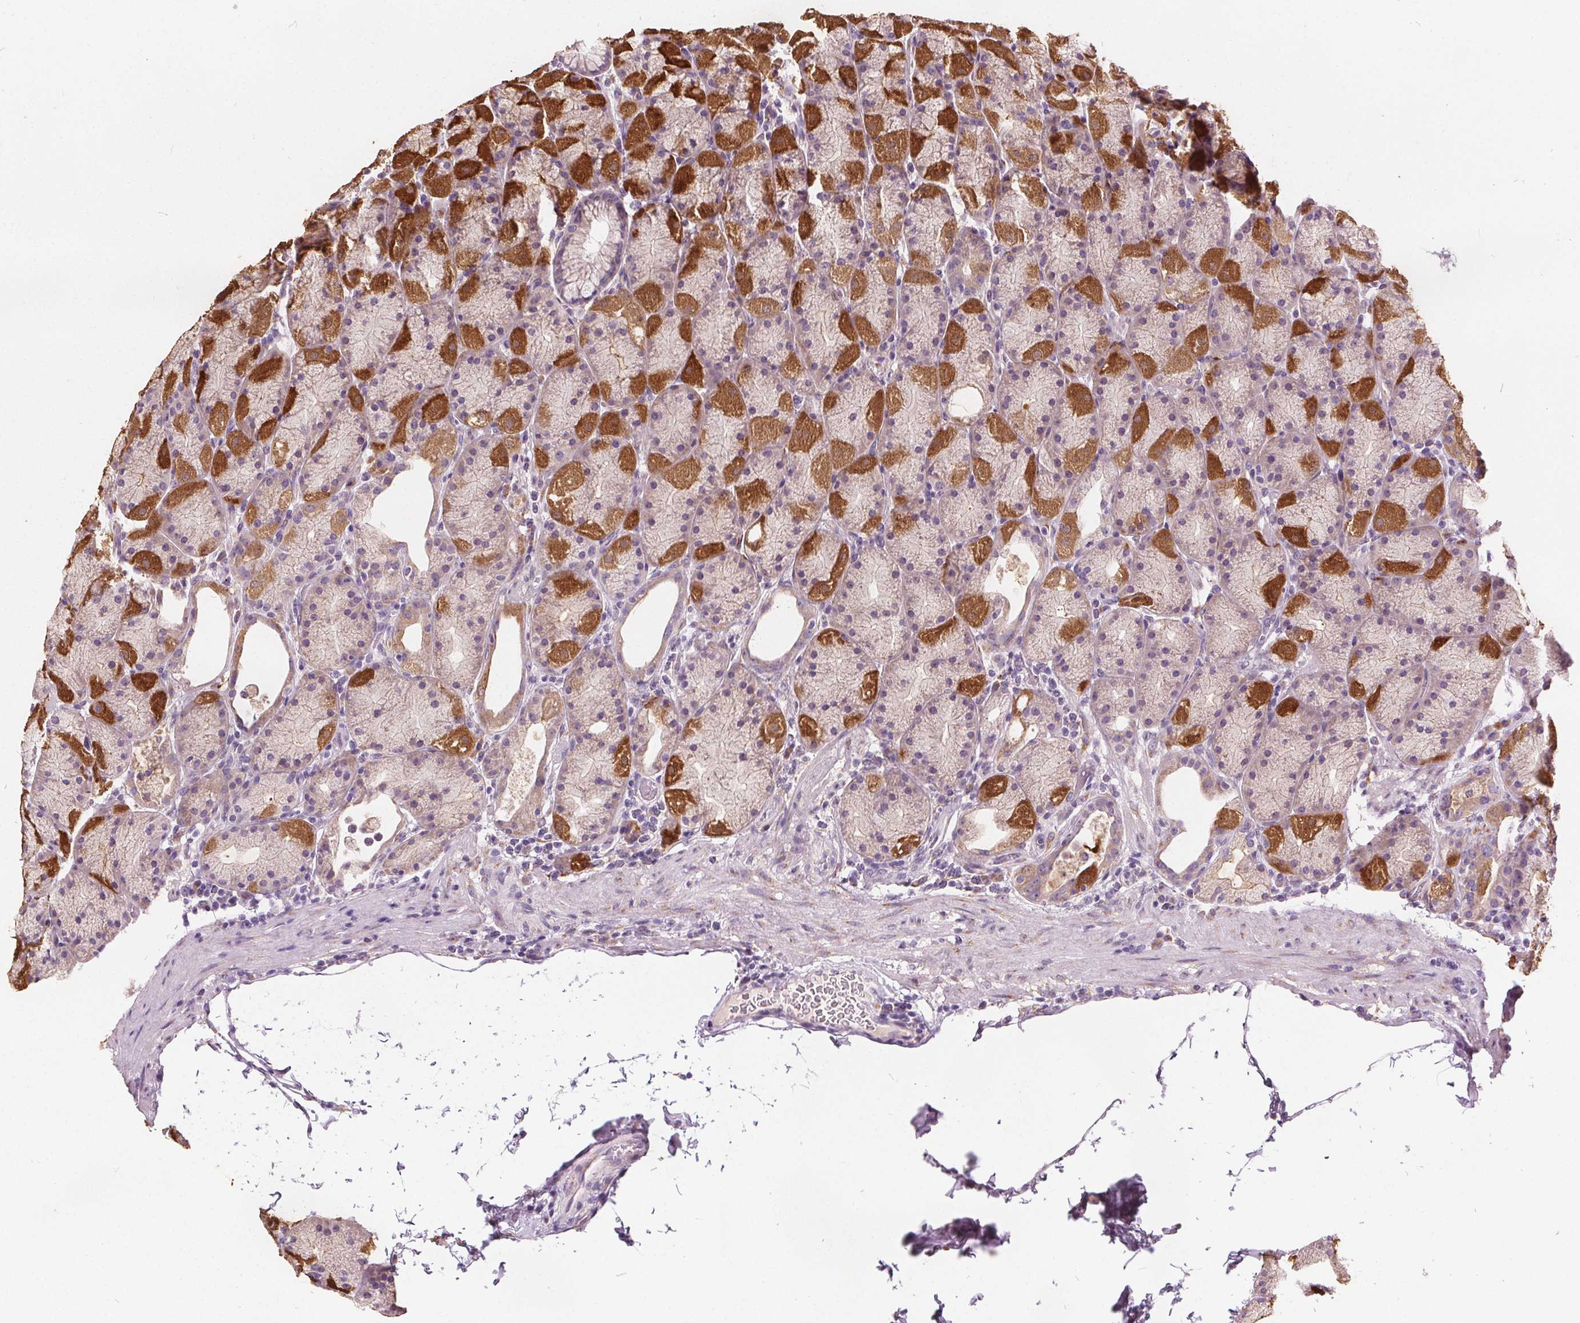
{"staining": {"intensity": "strong", "quantity": "<25%", "location": "cytoplasmic/membranous"}, "tissue": "stomach", "cell_type": "Glandular cells", "image_type": "normal", "snomed": [{"axis": "morphology", "description": "Normal tissue, NOS"}, {"axis": "topography", "description": "Stomach, upper"}, {"axis": "topography", "description": "Stomach"}], "caption": "DAB immunohistochemical staining of normal human stomach reveals strong cytoplasmic/membranous protein expression in about <25% of glandular cells.", "gene": "ACOX2", "patient": {"sex": "male", "age": 48}}